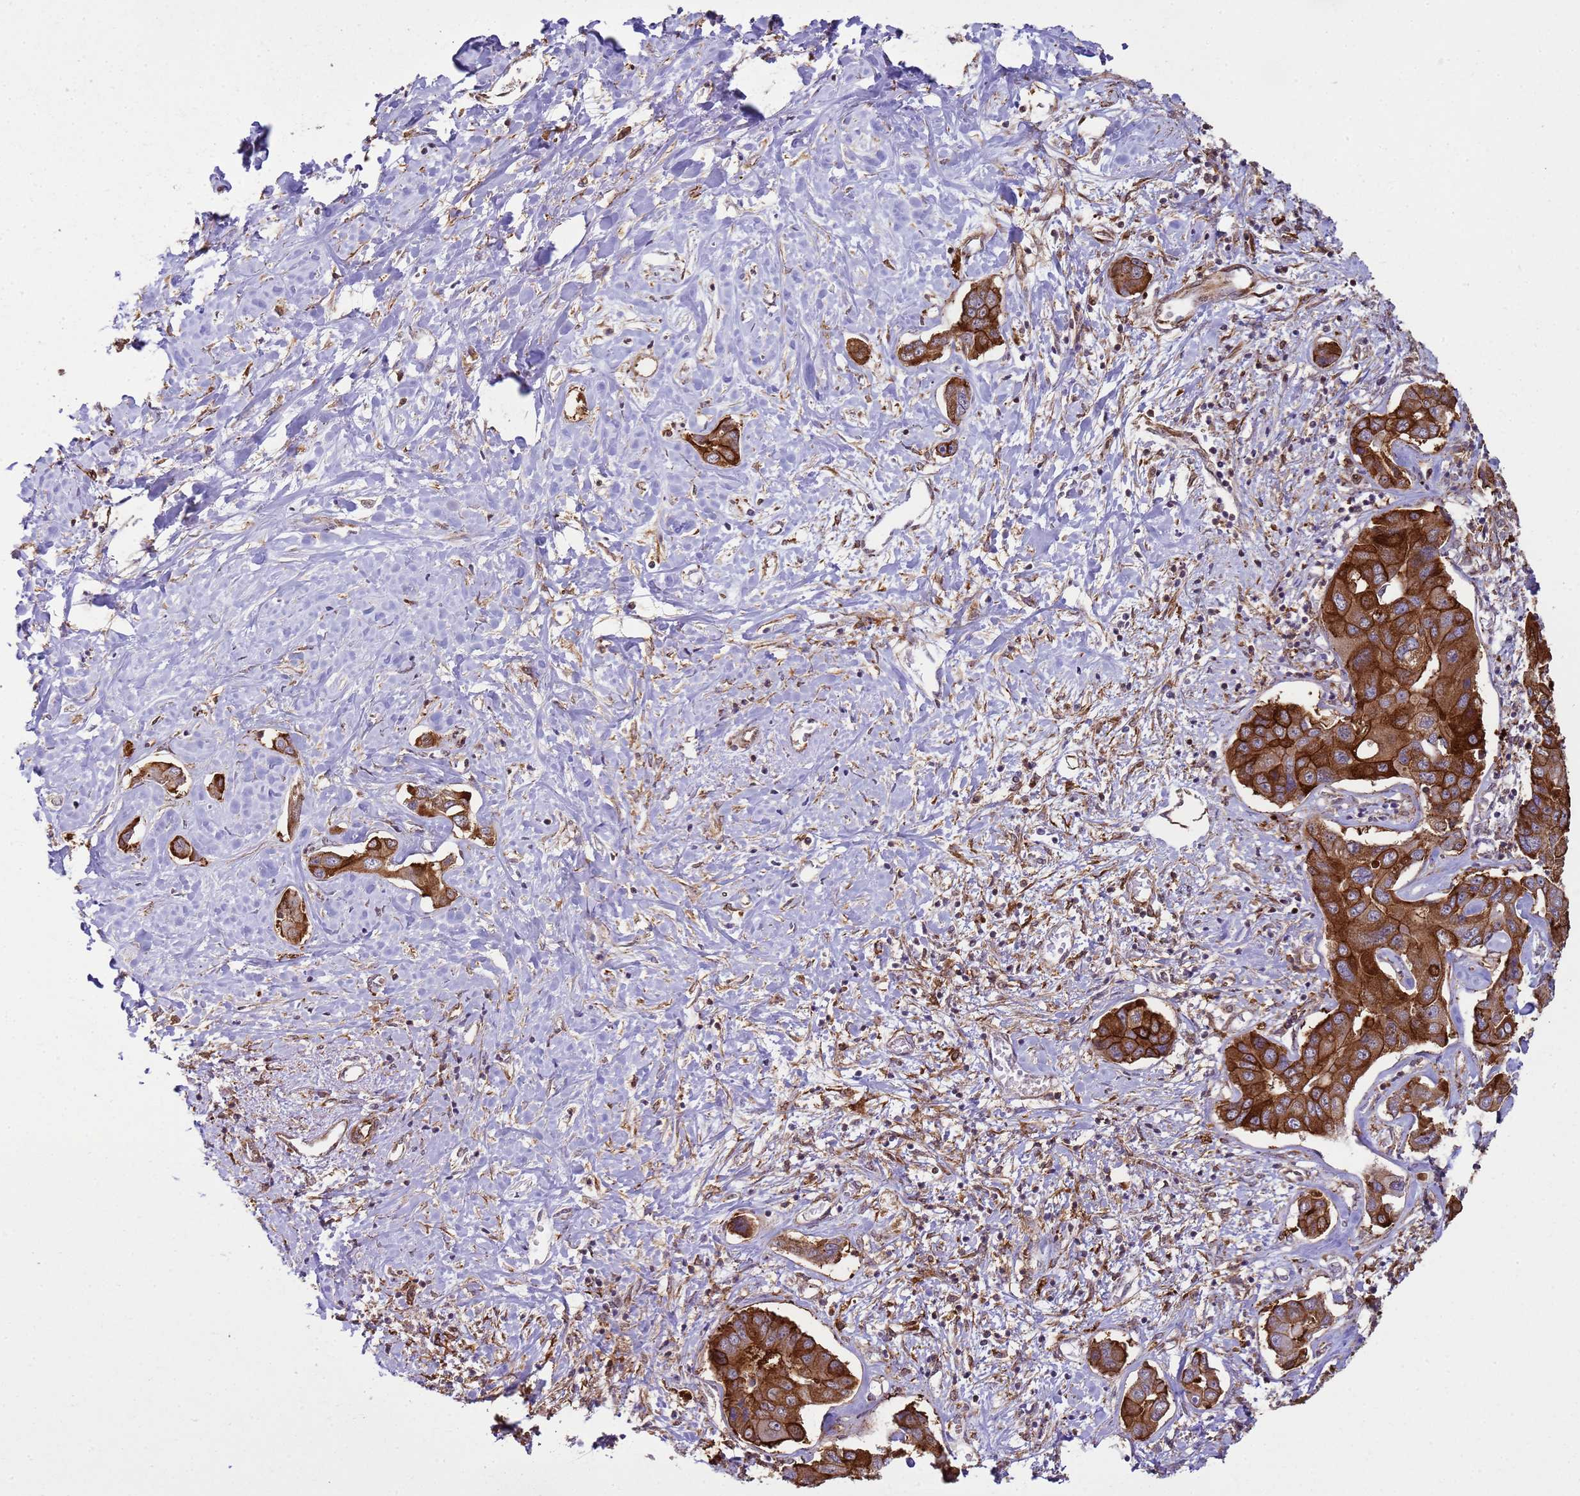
{"staining": {"intensity": "strong", "quantity": ">75%", "location": "cytoplasmic/membranous"}, "tissue": "liver cancer", "cell_type": "Tumor cells", "image_type": "cancer", "snomed": [{"axis": "morphology", "description": "Cholangiocarcinoma"}, {"axis": "topography", "description": "Liver"}], "caption": "Liver cholangiocarcinoma stained with a protein marker displays strong staining in tumor cells.", "gene": "GABRE", "patient": {"sex": "male", "age": 59}}